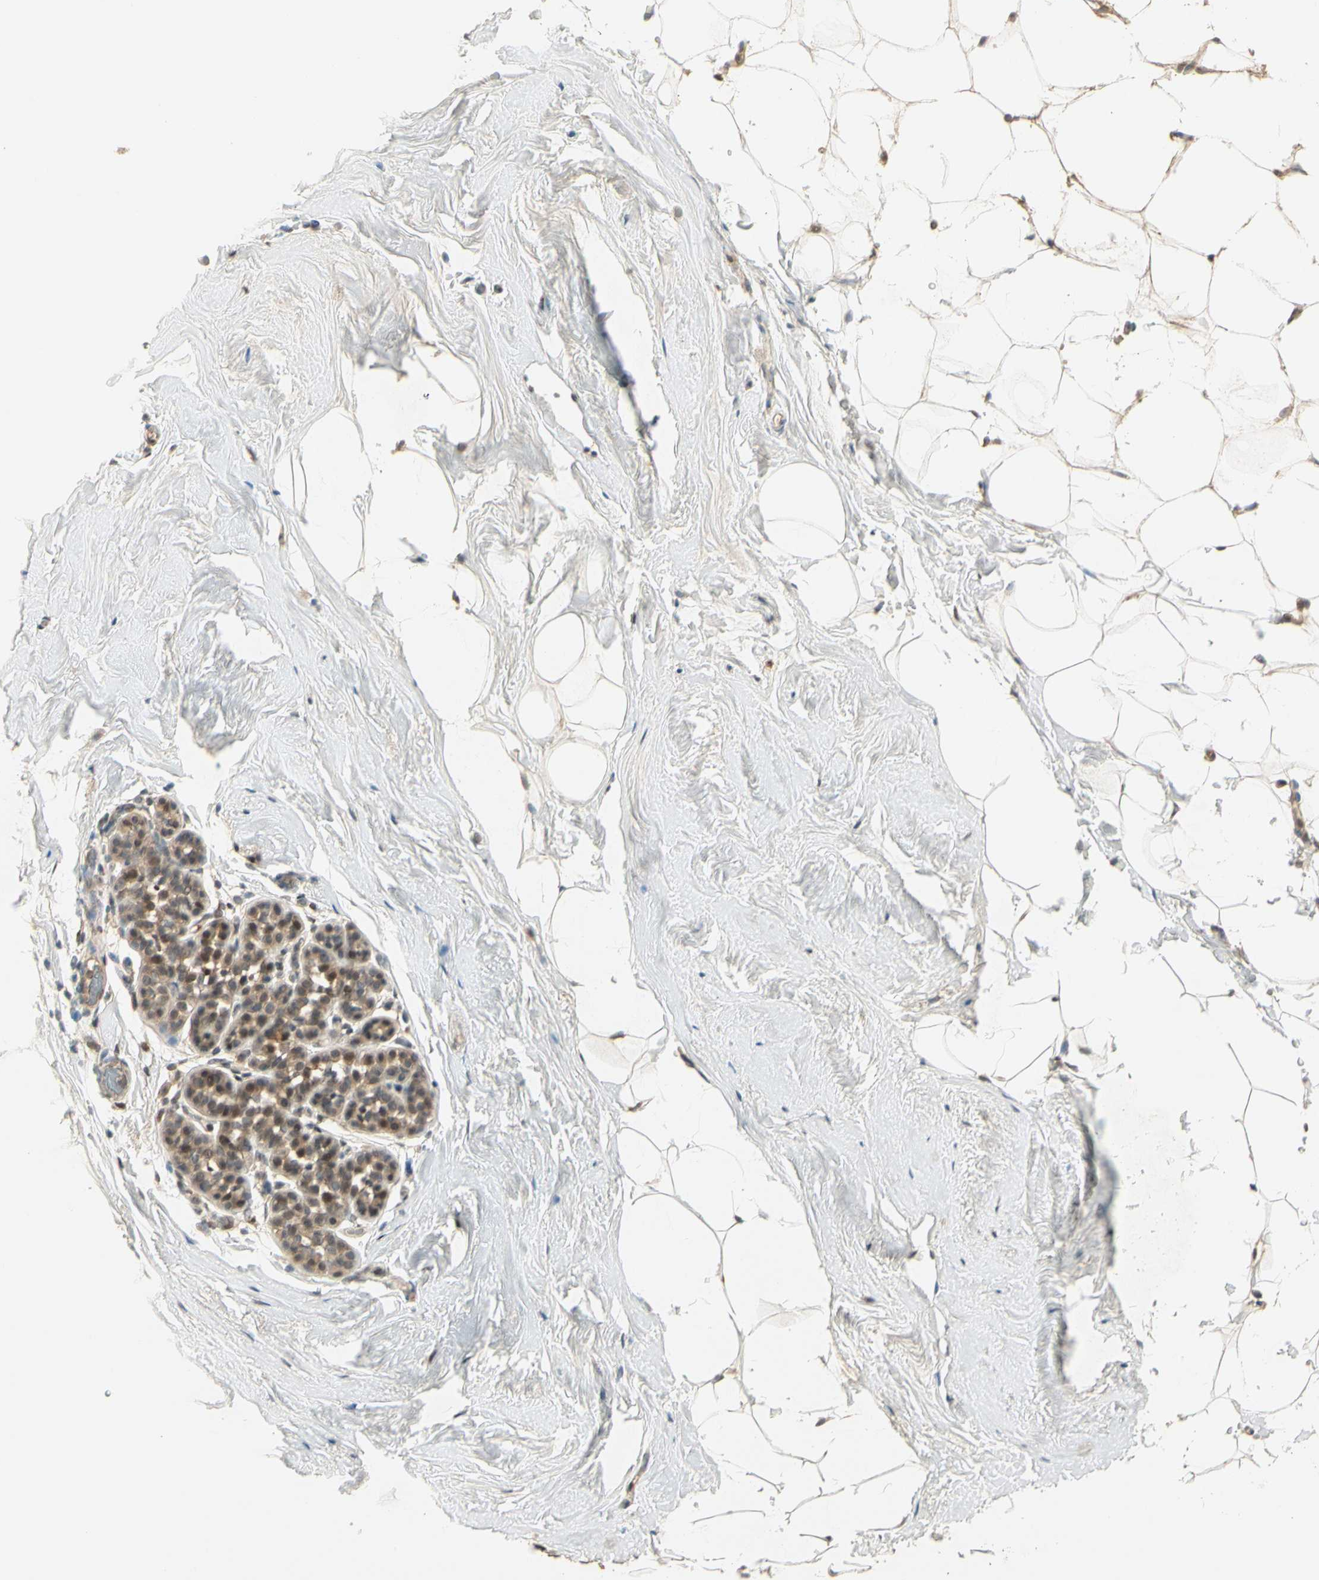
{"staining": {"intensity": "moderate", "quantity": ">75%", "location": "cytoplasmic/membranous,nuclear"}, "tissue": "breast", "cell_type": "Adipocytes", "image_type": "normal", "snomed": [{"axis": "morphology", "description": "Normal tissue, NOS"}, {"axis": "topography", "description": "Breast"}], "caption": "Protein staining by immunohistochemistry (IHC) shows moderate cytoplasmic/membranous,nuclear expression in approximately >75% of adipocytes in unremarkable breast.", "gene": "GTF3A", "patient": {"sex": "female", "age": 75}}